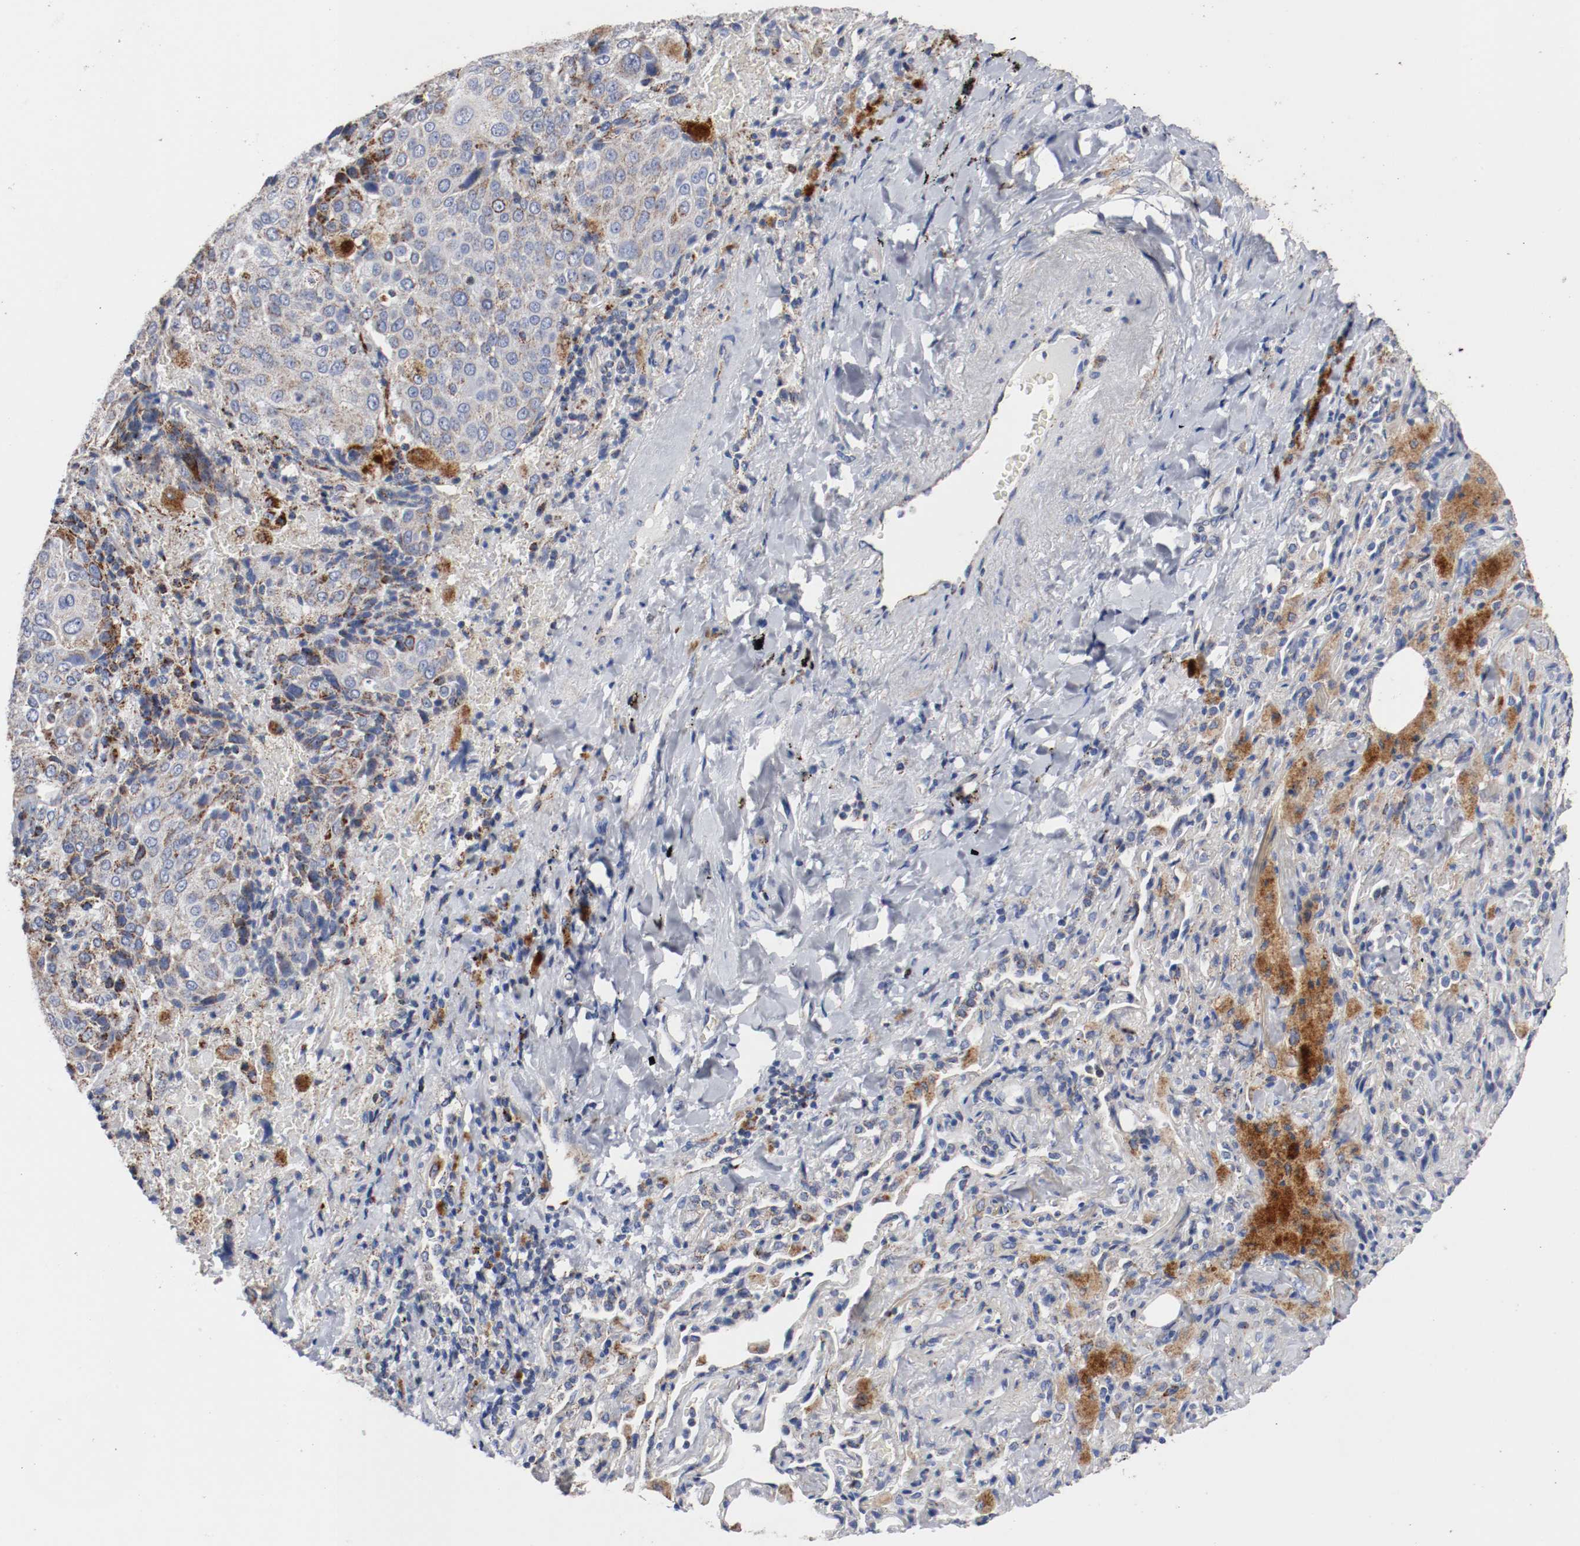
{"staining": {"intensity": "strong", "quantity": "<25%", "location": "cytoplasmic/membranous"}, "tissue": "lung cancer", "cell_type": "Tumor cells", "image_type": "cancer", "snomed": [{"axis": "morphology", "description": "Squamous cell carcinoma, NOS"}, {"axis": "topography", "description": "Lung"}], "caption": "Tumor cells display medium levels of strong cytoplasmic/membranous expression in about <25% of cells in human lung cancer. (DAB = brown stain, brightfield microscopy at high magnification).", "gene": "TUBD1", "patient": {"sex": "male", "age": 54}}